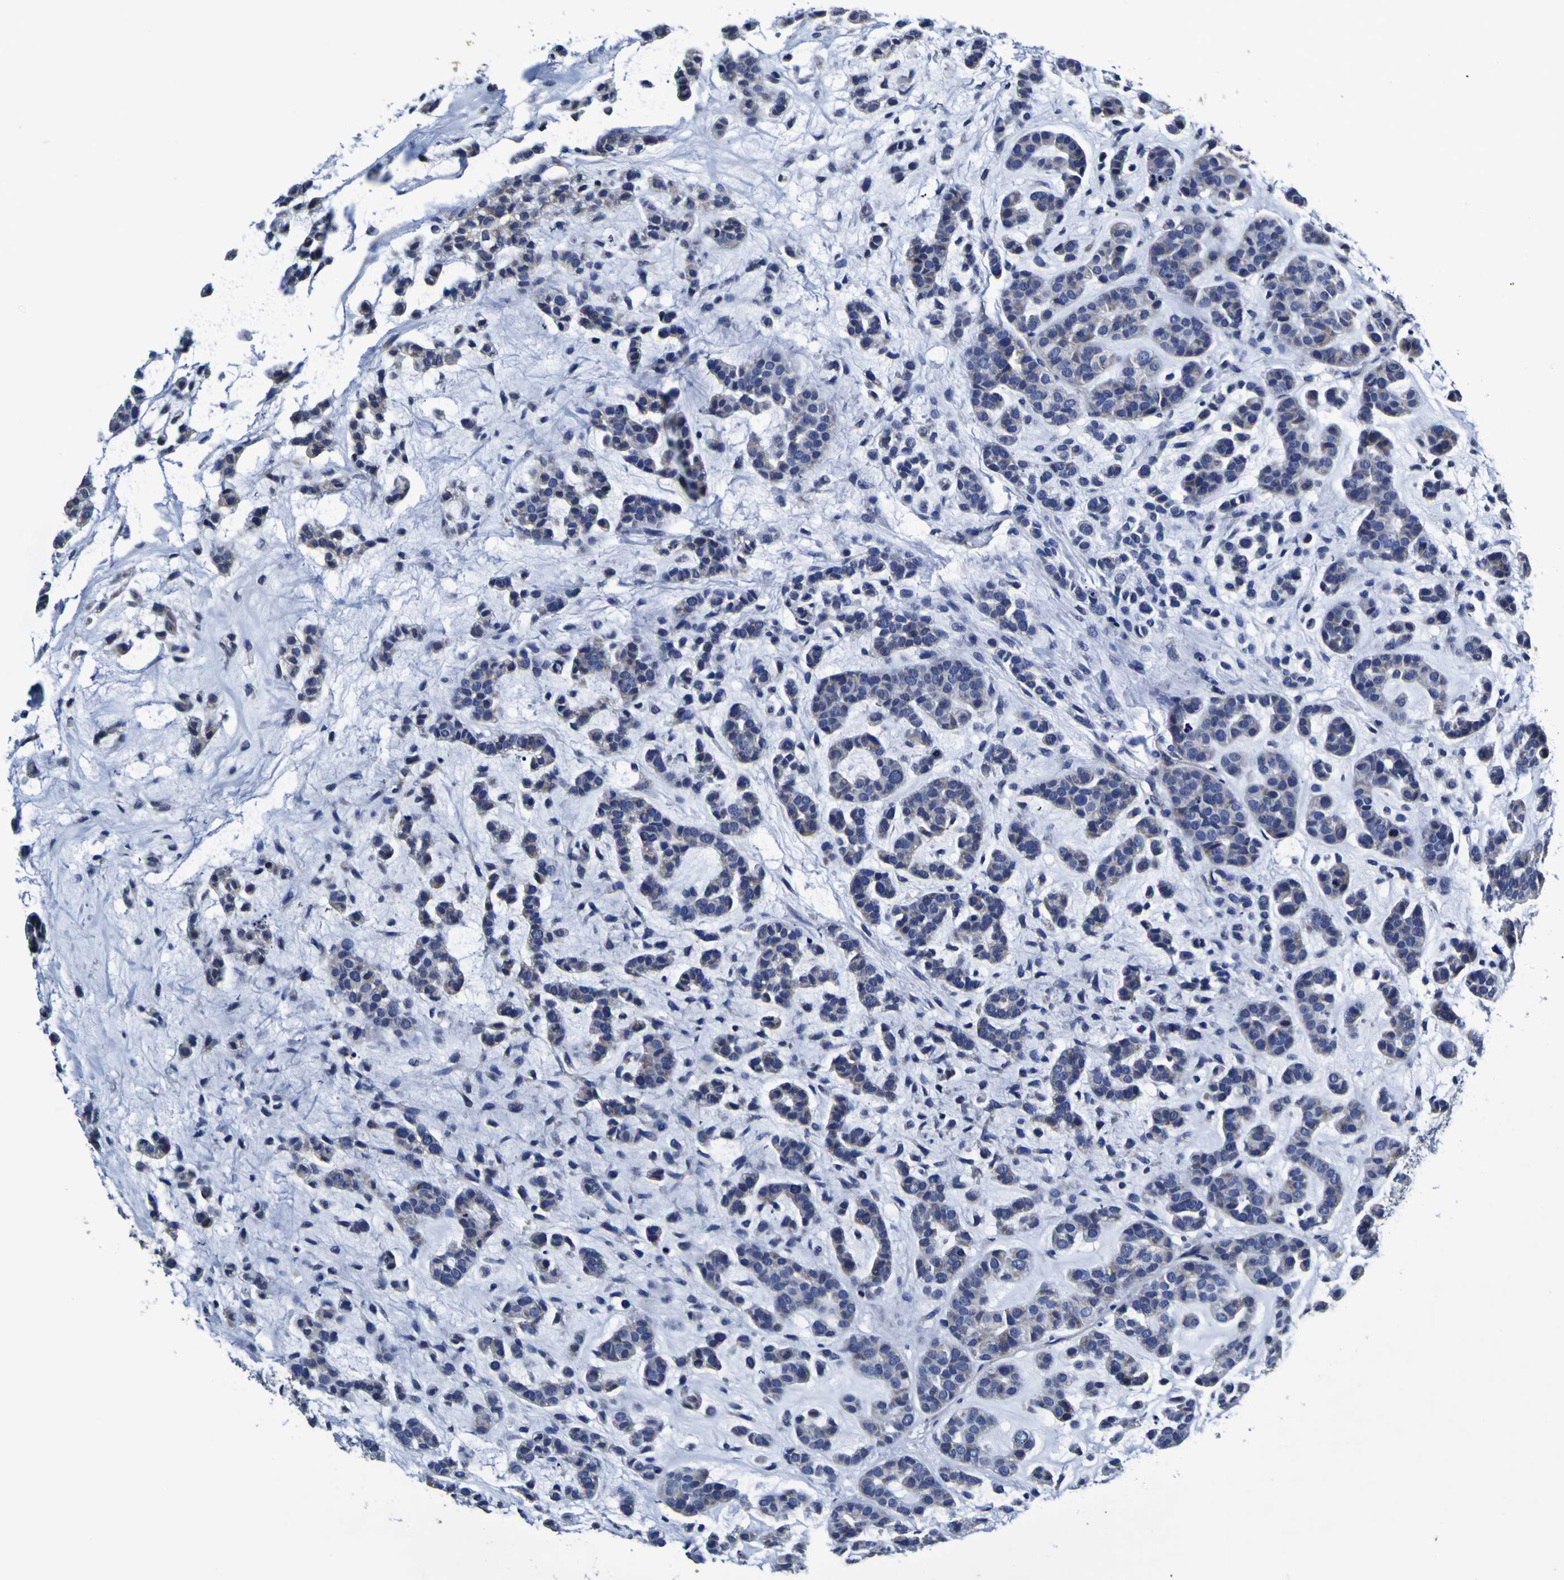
{"staining": {"intensity": "negative", "quantity": "none", "location": "none"}, "tissue": "head and neck cancer", "cell_type": "Tumor cells", "image_type": "cancer", "snomed": [{"axis": "morphology", "description": "Adenocarcinoma, NOS"}, {"axis": "morphology", "description": "Adenoma, NOS"}, {"axis": "topography", "description": "Head-Neck"}], "caption": "Human adenocarcinoma (head and neck) stained for a protein using IHC displays no staining in tumor cells.", "gene": "PANK4", "patient": {"sex": "female", "age": 55}}